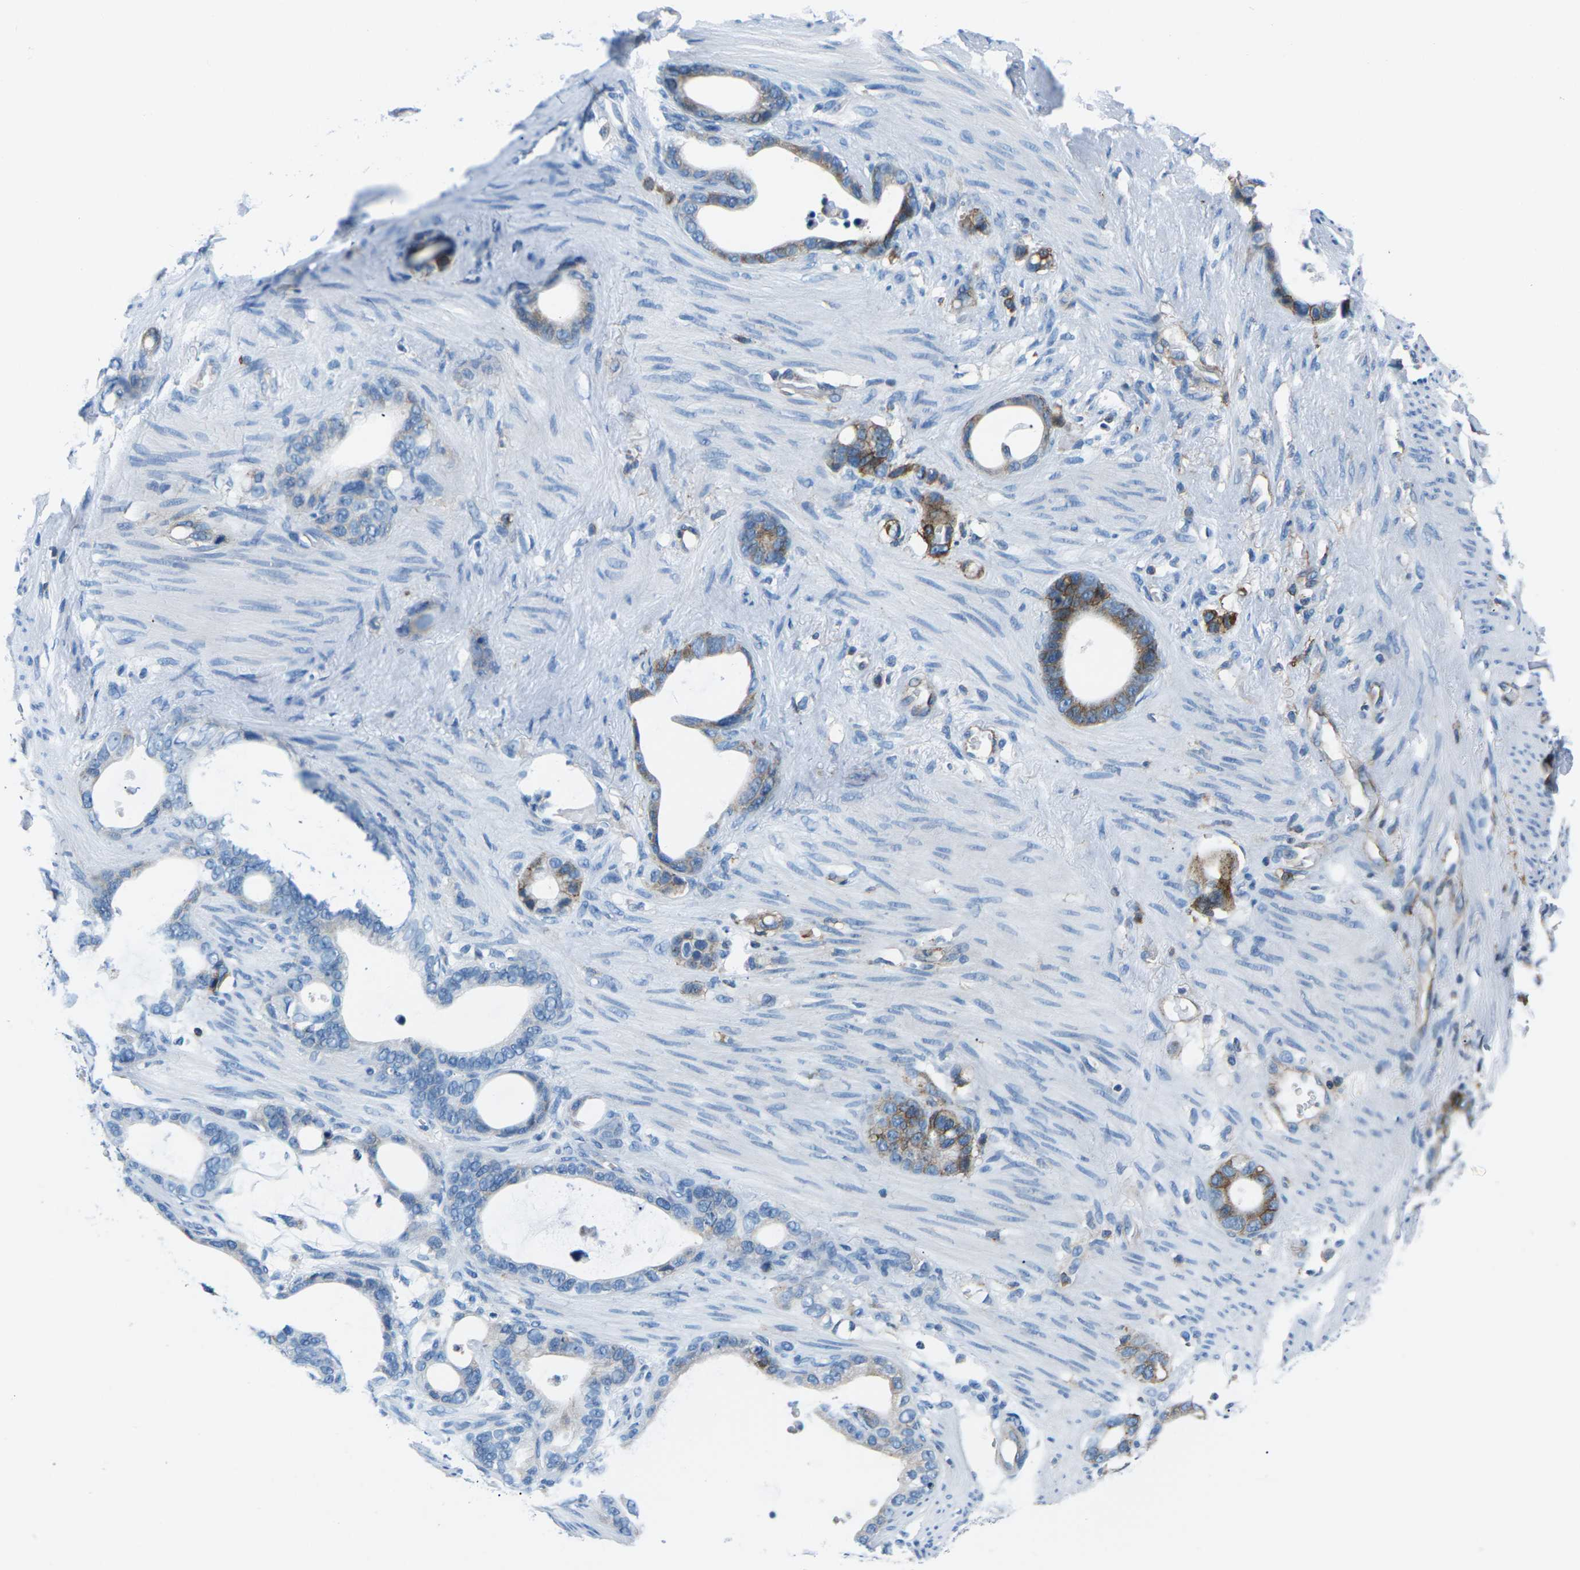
{"staining": {"intensity": "negative", "quantity": "none", "location": "none"}, "tissue": "stomach cancer", "cell_type": "Tumor cells", "image_type": "cancer", "snomed": [{"axis": "morphology", "description": "Adenocarcinoma, NOS"}, {"axis": "topography", "description": "Stomach"}], "caption": "This is a micrograph of immunohistochemistry staining of adenocarcinoma (stomach), which shows no positivity in tumor cells.", "gene": "SOCS4", "patient": {"sex": "female", "age": 75}}